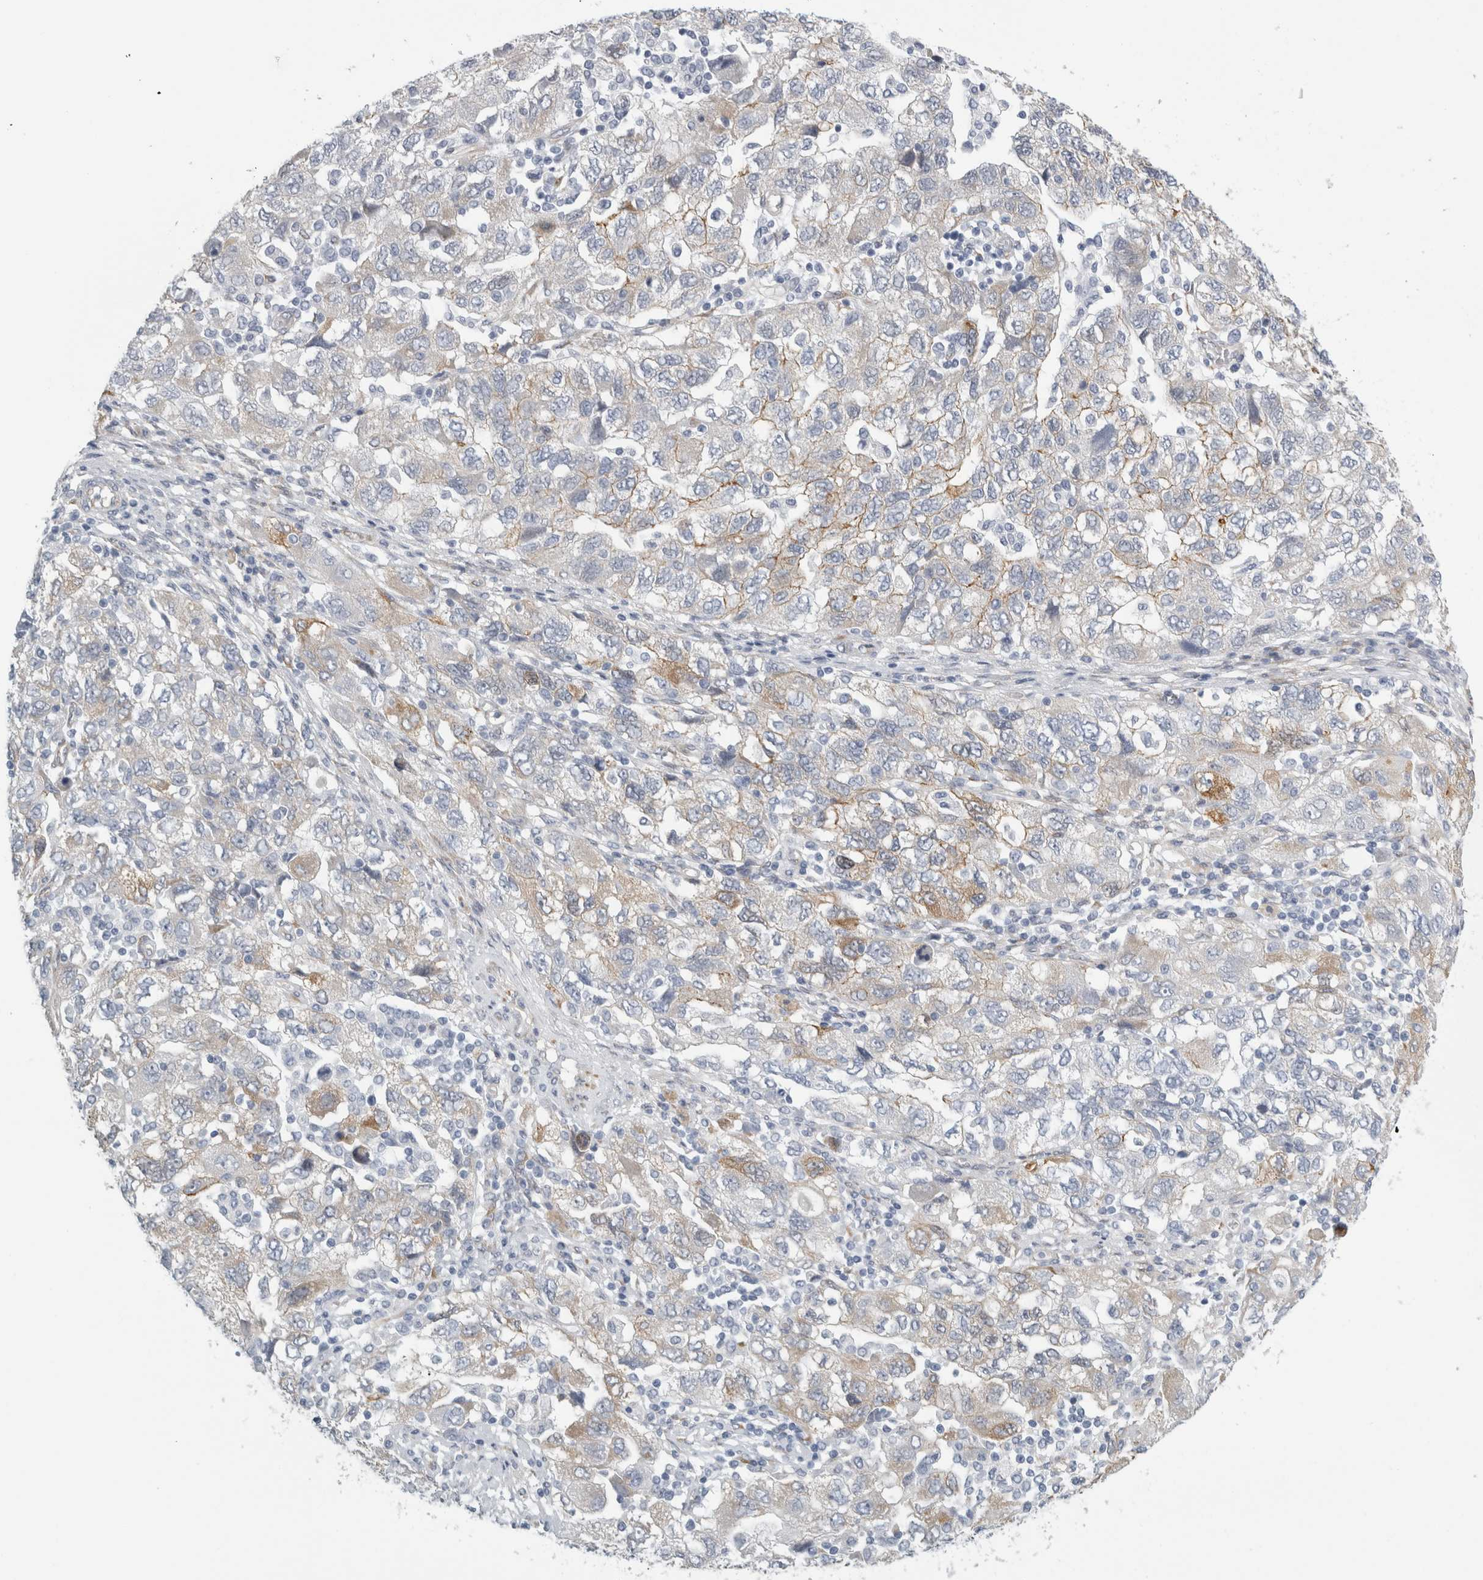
{"staining": {"intensity": "moderate", "quantity": "<25%", "location": "cytoplasmic/membranous"}, "tissue": "ovarian cancer", "cell_type": "Tumor cells", "image_type": "cancer", "snomed": [{"axis": "morphology", "description": "Carcinoma, NOS"}, {"axis": "morphology", "description": "Cystadenocarcinoma, serous, NOS"}, {"axis": "topography", "description": "Ovary"}], "caption": "The image shows a brown stain indicating the presence of a protein in the cytoplasmic/membranous of tumor cells in ovarian cancer (carcinoma).", "gene": "B3GNT3", "patient": {"sex": "female", "age": 69}}